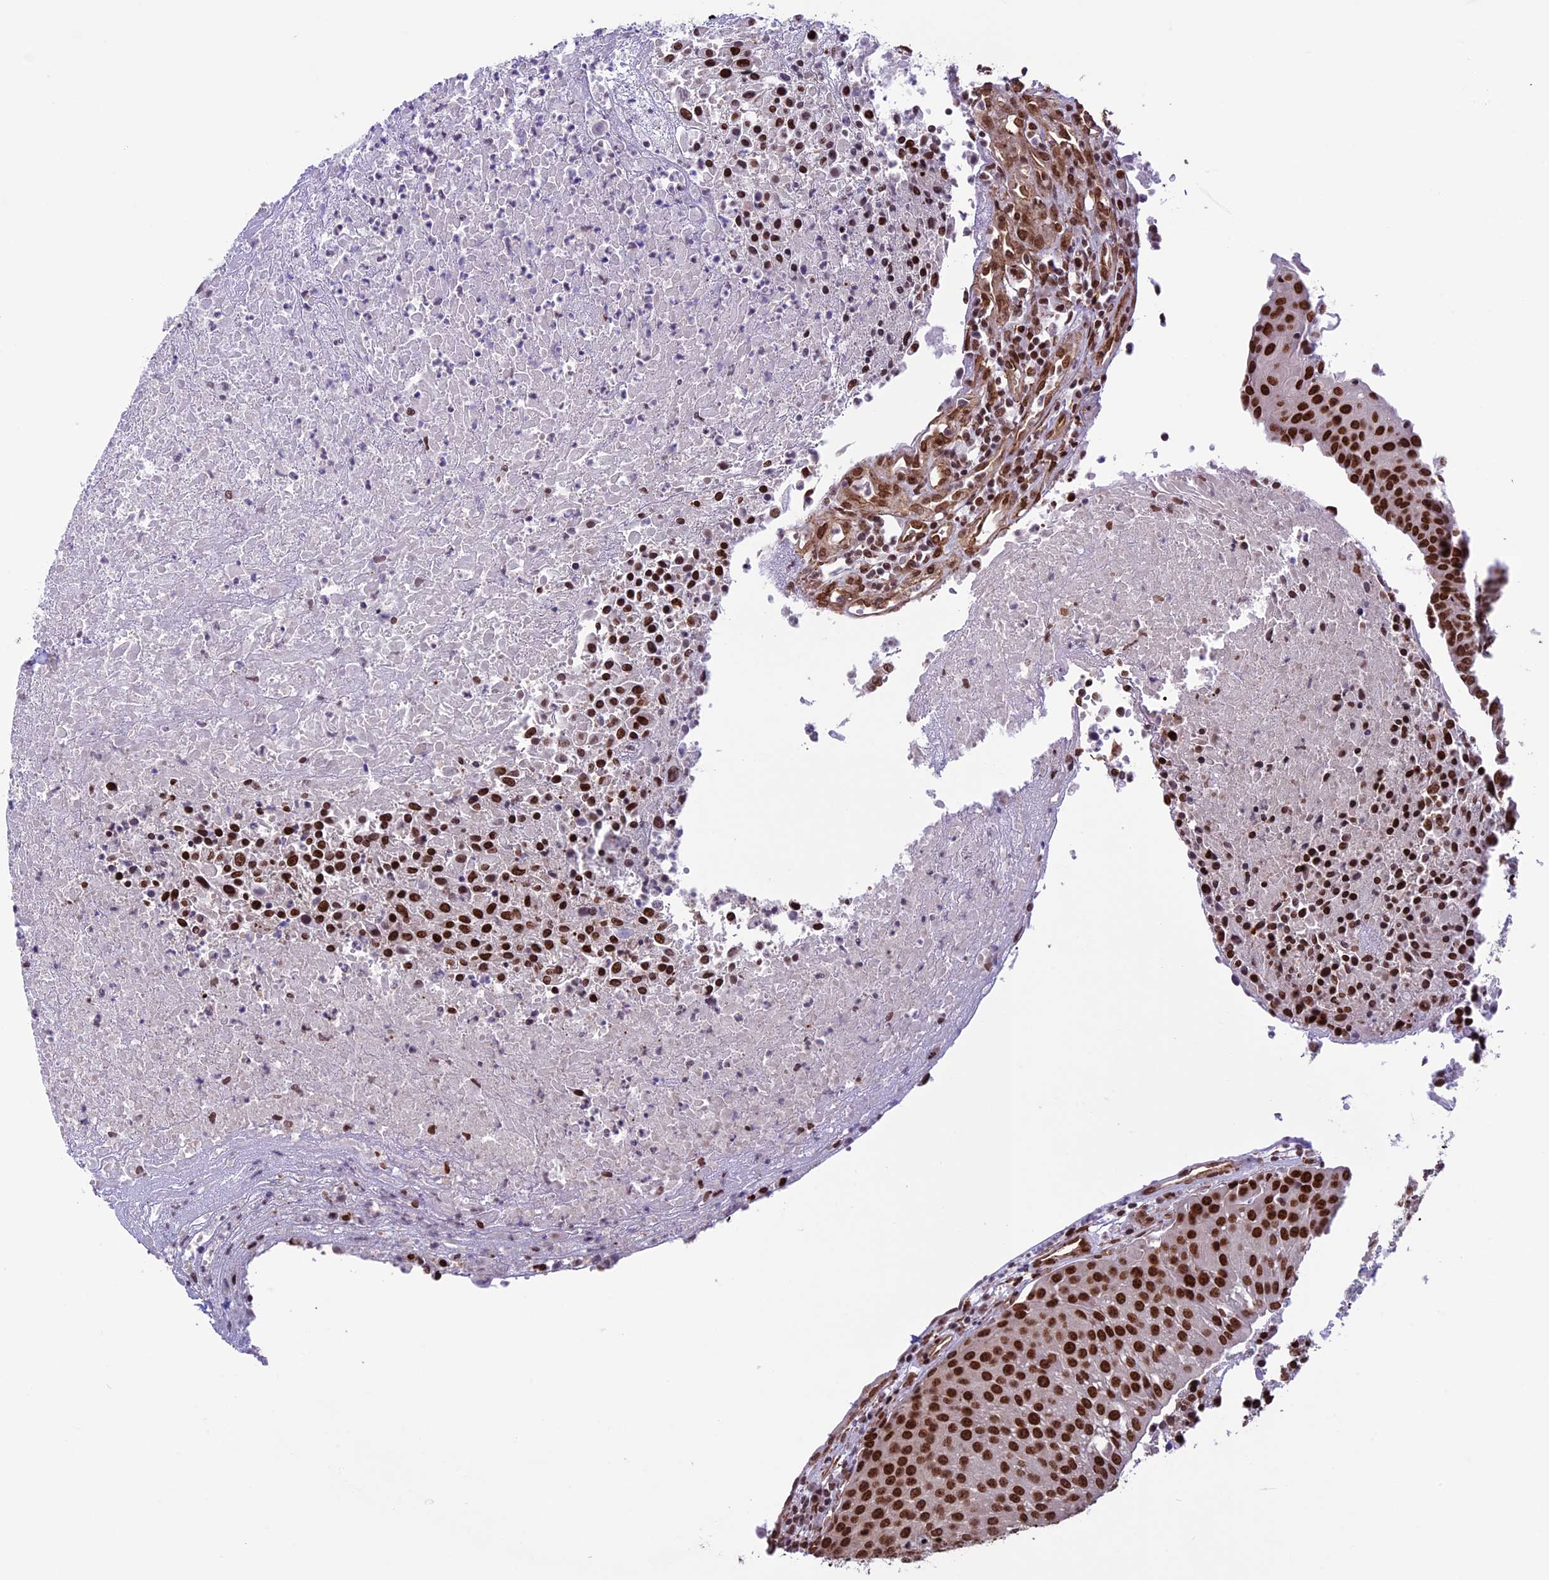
{"staining": {"intensity": "strong", "quantity": ">75%", "location": "nuclear"}, "tissue": "urothelial cancer", "cell_type": "Tumor cells", "image_type": "cancer", "snomed": [{"axis": "morphology", "description": "Urothelial carcinoma, High grade"}, {"axis": "topography", "description": "Urinary bladder"}], "caption": "Tumor cells show high levels of strong nuclear staining in approximately >75% of cells in human urothelial cancer.", "gene": "MPHOSPH8", "patient": {"sex": "female", "age": 85}}